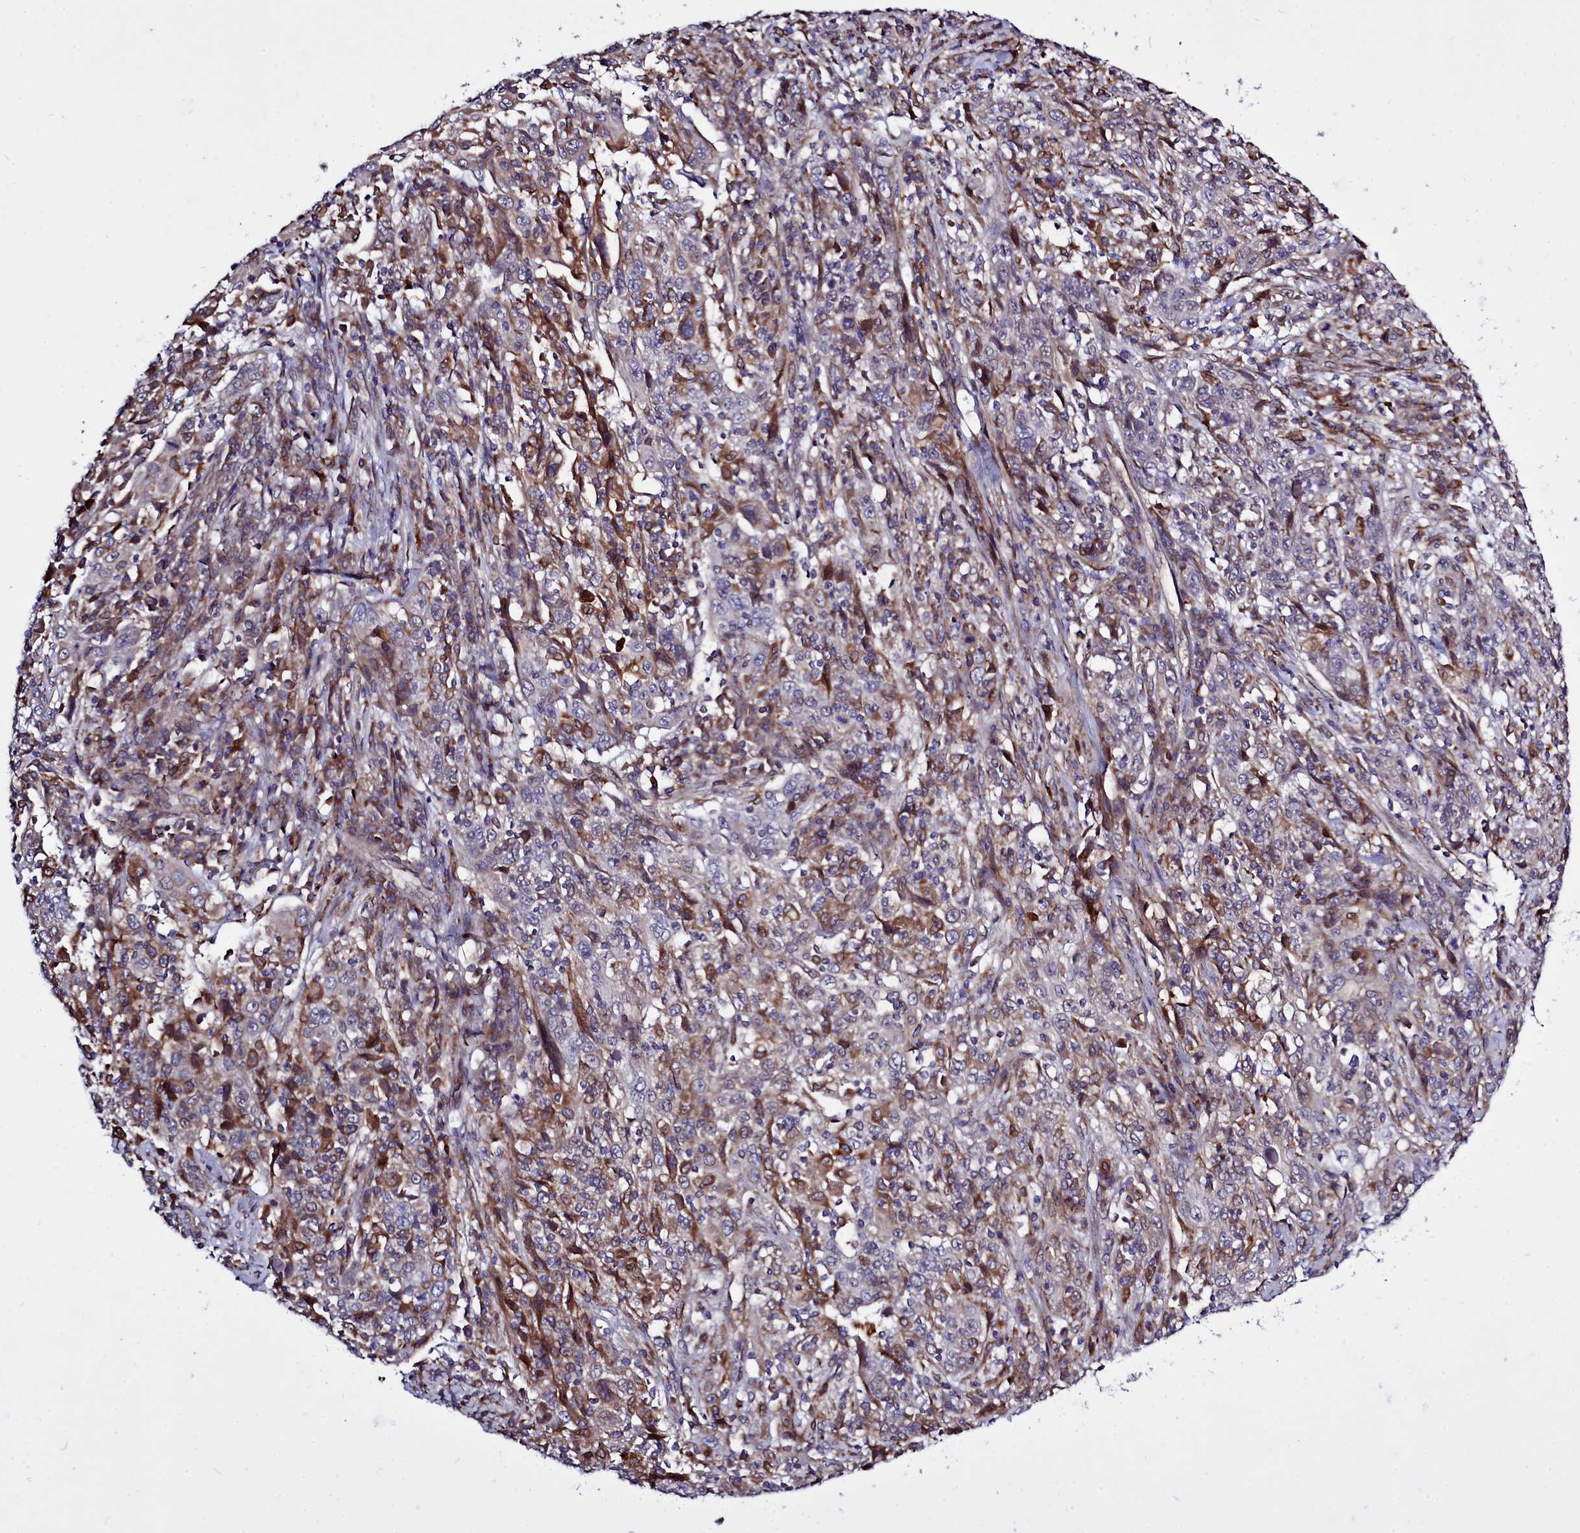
{"staining": {"intensity": "weak", "quantity": "<25%", "location": "cytoplasmic/membranous"}, "tissue": "cervical cancer", "cell_type": "Tumor cells", "image_type": "cancer", "snomed": [{"axis": "morphology", "description": "Squamous cell carcinoma, NOS"}, {"axis": "topography", "description": "Cervix"}], "caption": "IHC of squamous cell carcinoma (cervical) demonstrates no expression in tumor cells.", "gene": "RAPGEF4", "patient": {"sex": "female", "age": 46}}